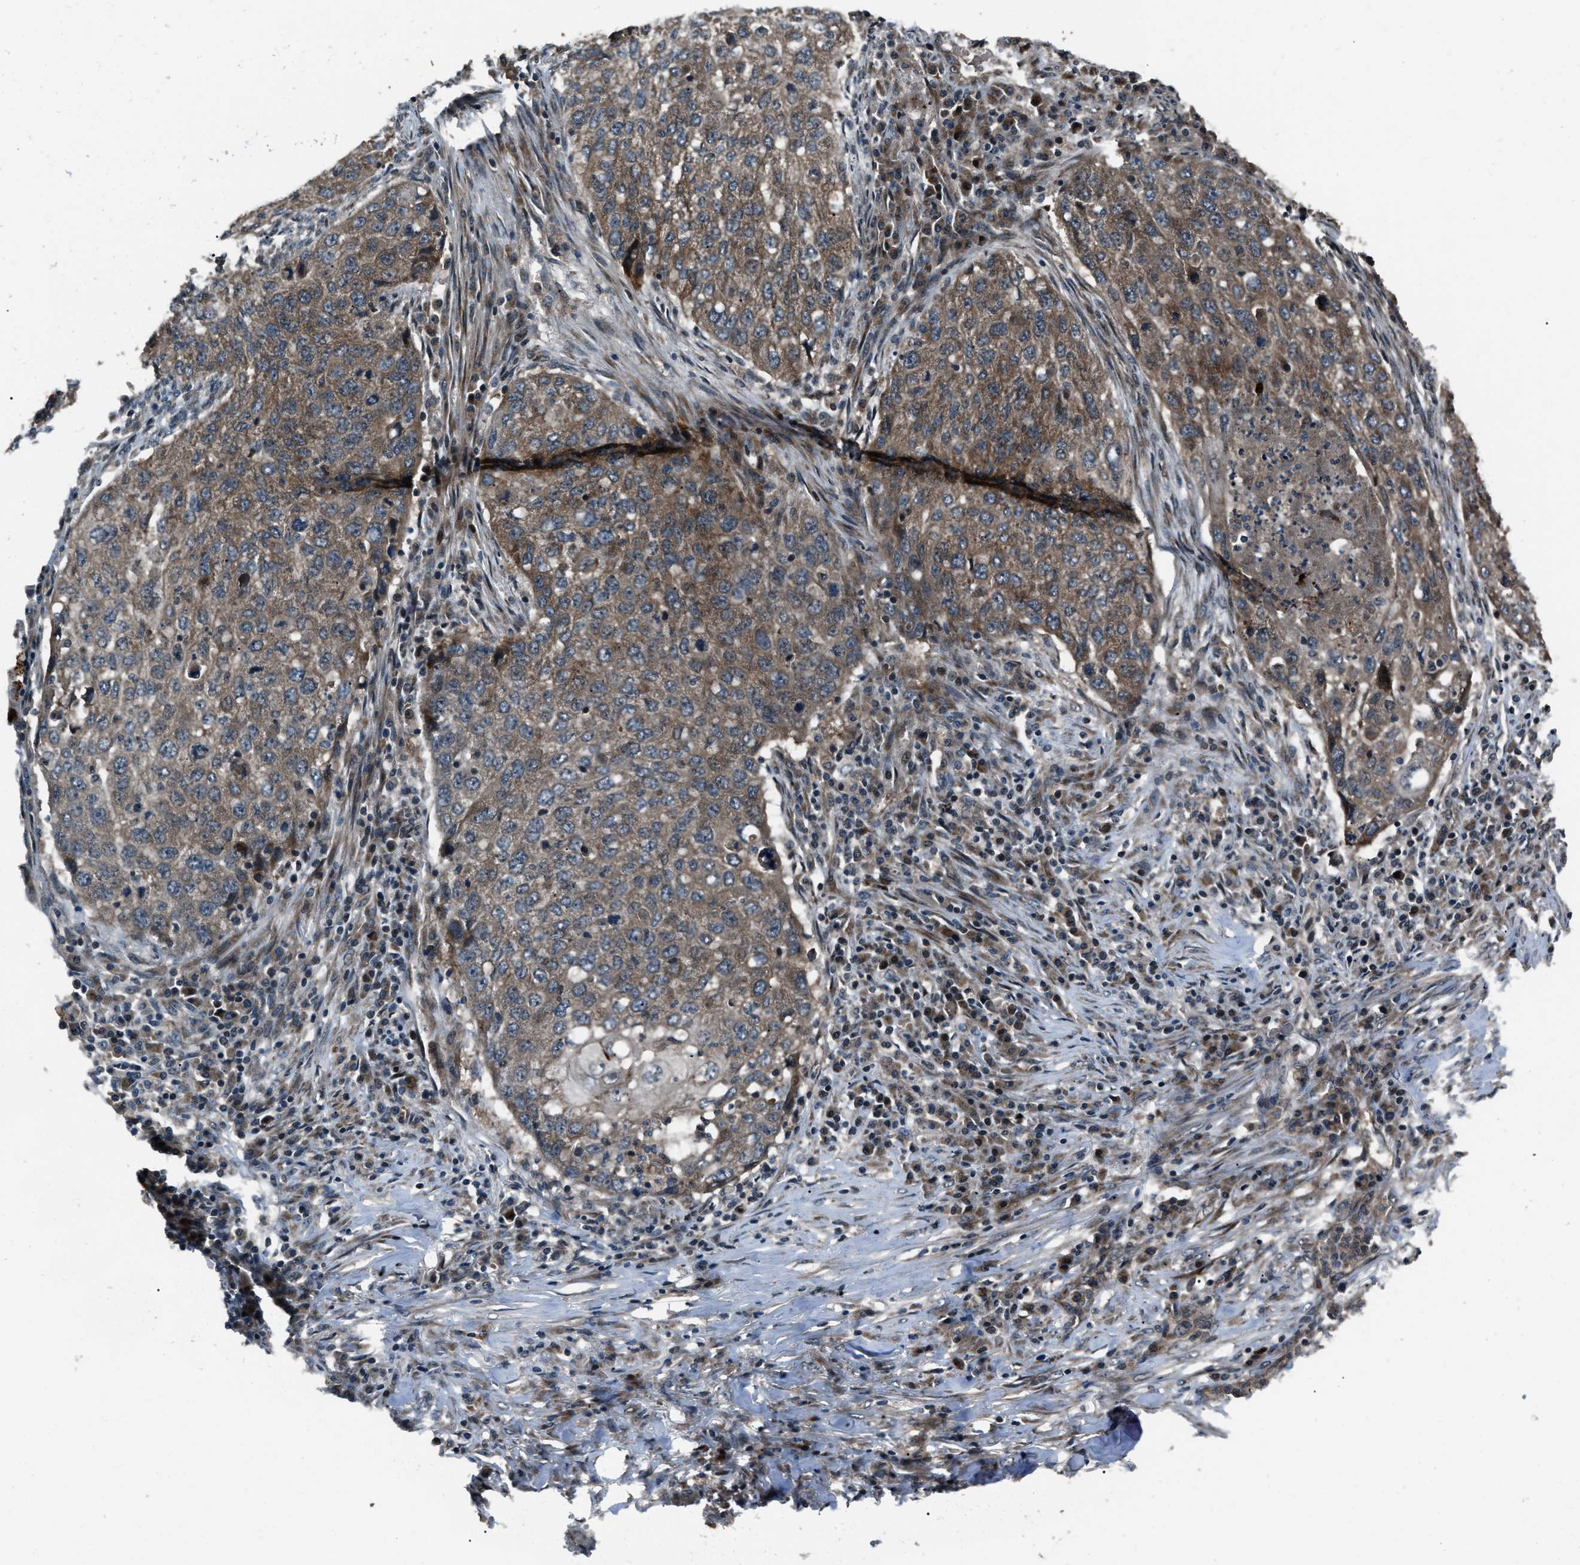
{"staining": {"intensity": "moderate", "quantity": ">75%", "location": "cytoplasmic/membranous"}, "tissue": "lung cancer", "cell_type": "Tumor cells", "image_type": "cancer", "snomed": [{"axis": "morphology", "description": "Squamous cell carcinoma, NOS"}, {"axis": "topography", "description": "Lung"}], "caption": "Lung cancer (squamous cell carcinoma) was stained to show a protein in brown. There is medium levels of moderate cytoplasmic/membranous positivity in approximately >75% of tumor cells.", "gene": "IRAK4", "patient": {"sex": "female", "age": 63}}